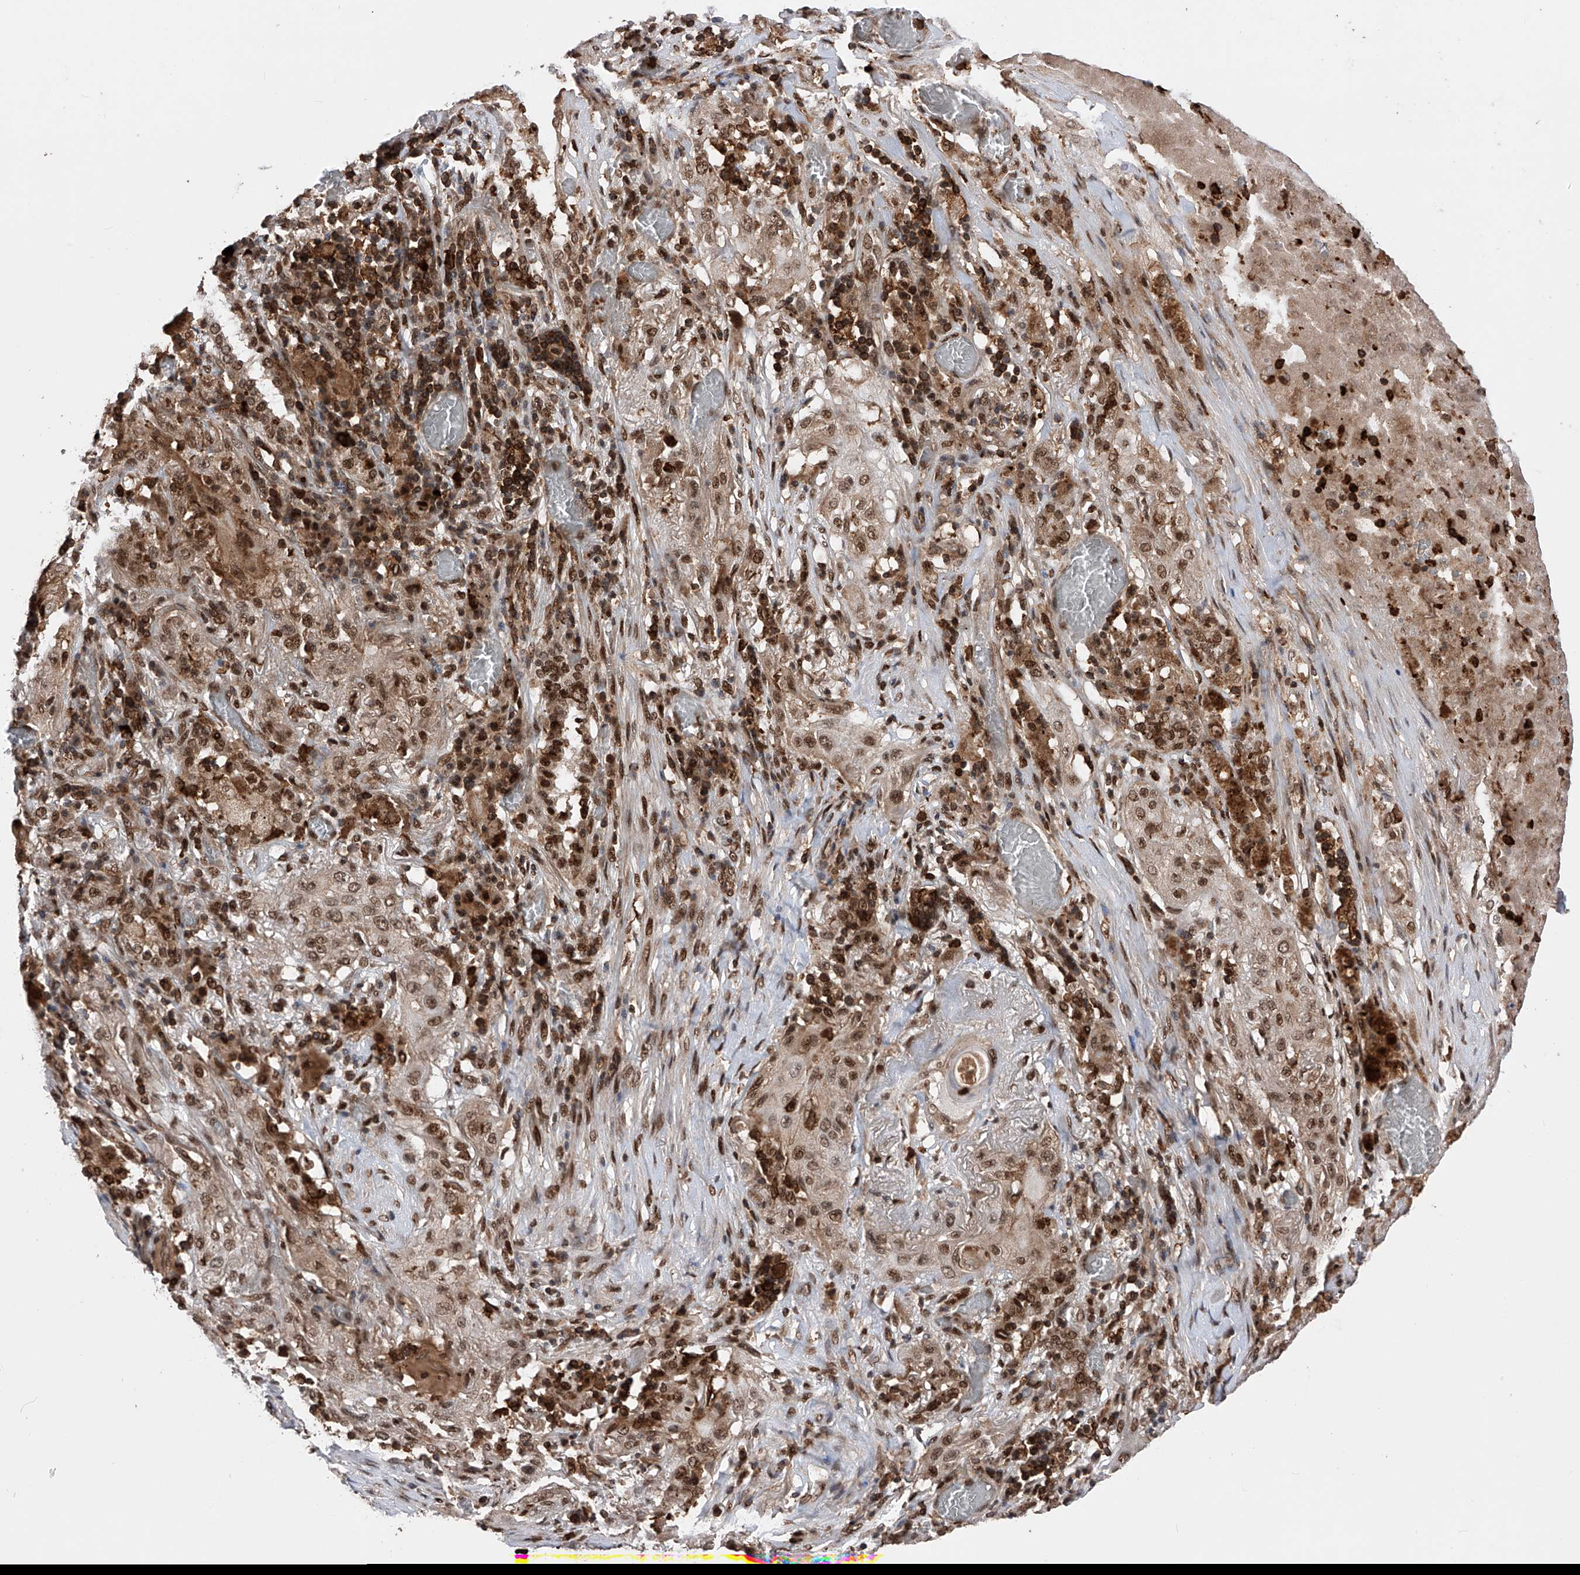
{"staining": {"intensity": "moderate", "quantity": ">75%", "location": "nuclear"}, "tissue": "lung cancer", "cell_type": "Tumor cells", "image_type": "cancer", "snomed": [{"axis": "morphology", "description": "Squamous cell carcinoma, NOS"}, {"axis": "topography", "description": "Lung"}], "caption": "Protein expression analysis of lung cancer (squamous cell carcinoma) reveals moderate nuclear positivity in approximately >75% of tumor cells.", "gene": "ZNF280D", "patient": {"sex": "female", "age": 47}}